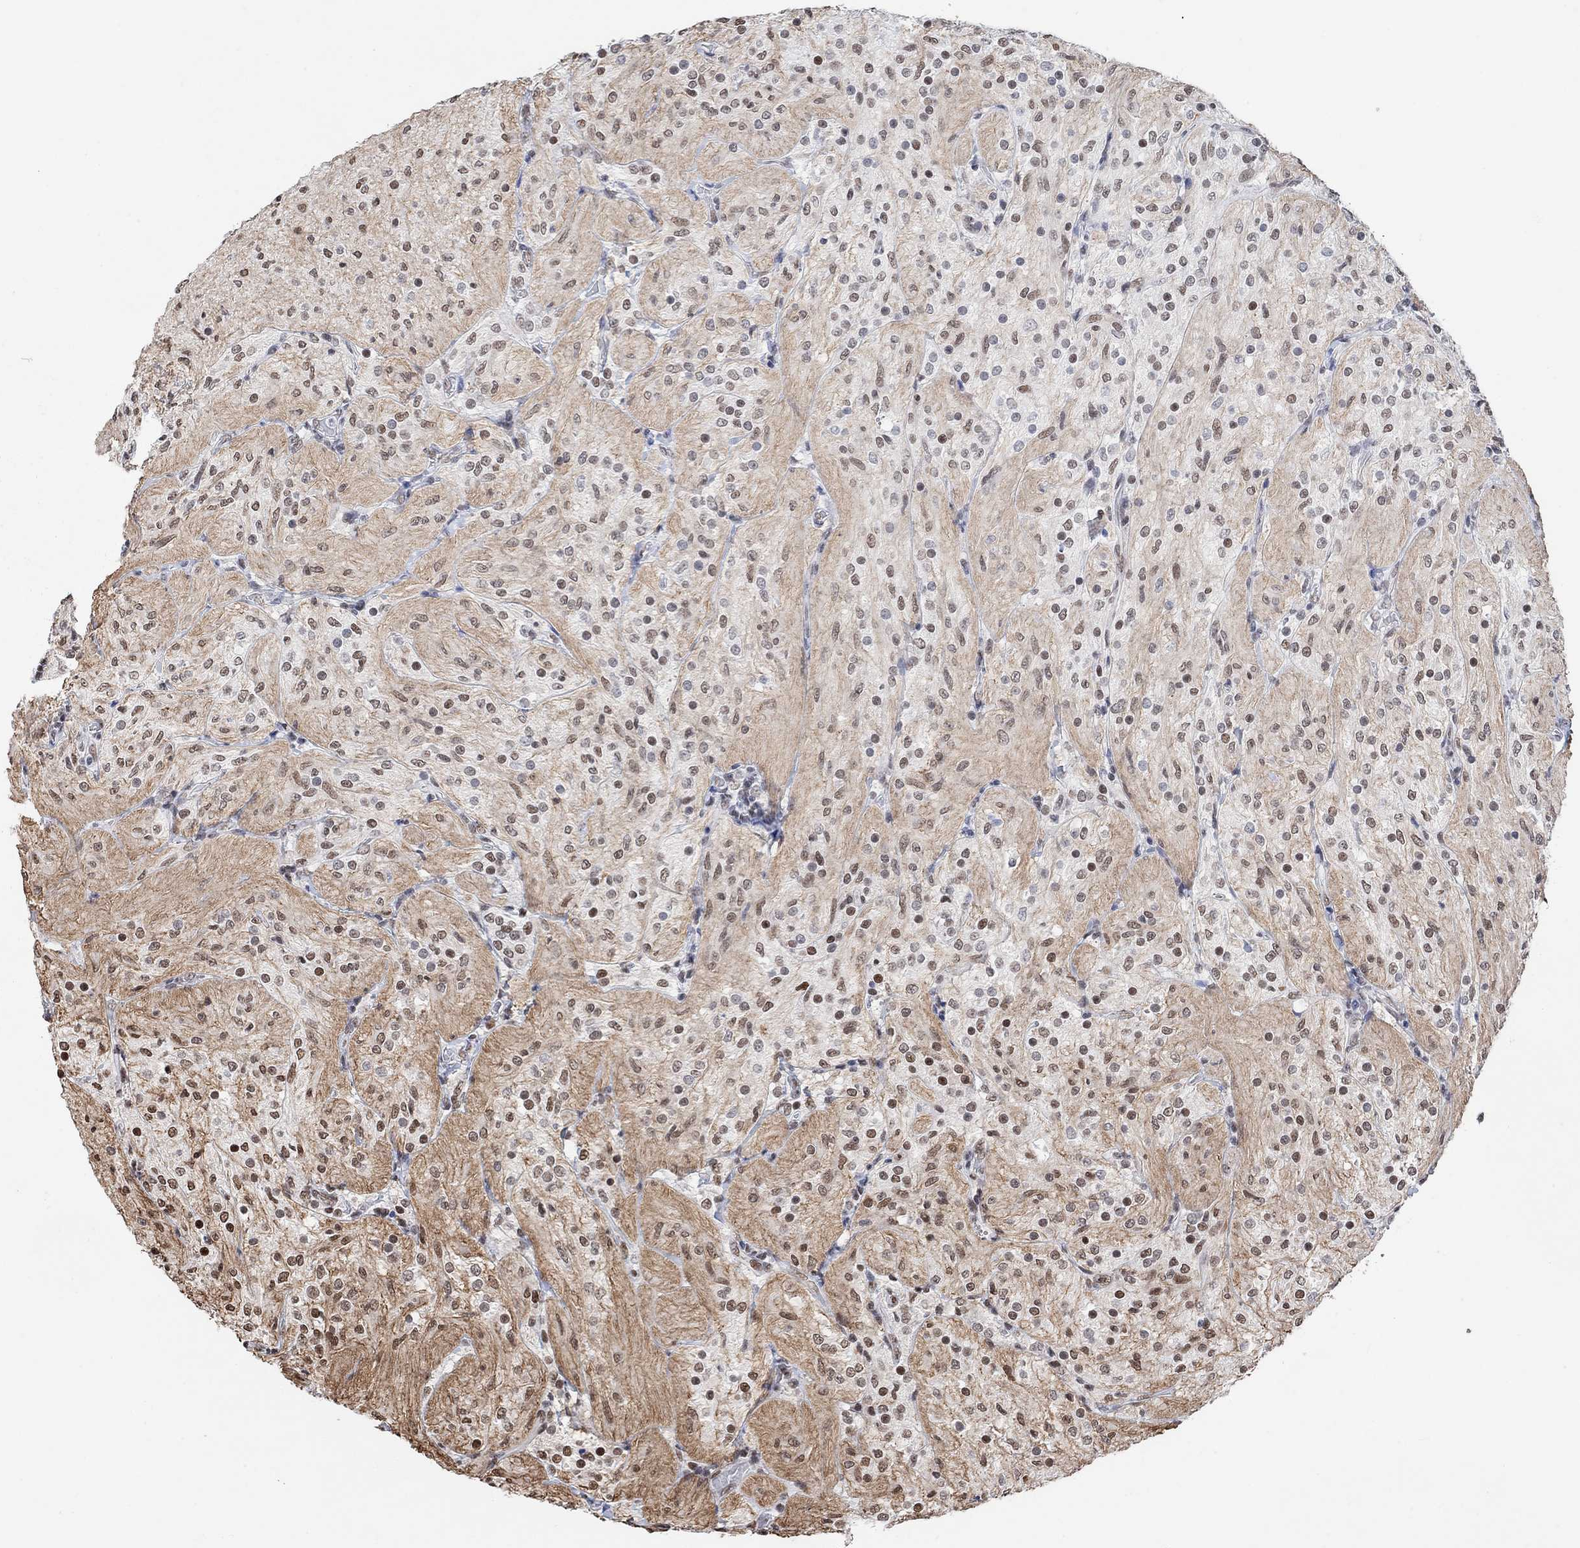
{"staining": {"intensity": "strong", "quantity": "<25%", "location": "nuclear"}, "tissue": "glioma", "cell_type": "Tumor cells", "image_type": "cancer", "snomed": [{"axis": "morphology", "description": "Glioma, malignant, Low grade"}, {"axis": "topography", "description": "Brain"}], "caption": "Immunohistochemistry (IHC) of malignant glioma (low-grade) displays medium levels of strong nuclear staining in approximately <25% of tumor cells.", "gene": "USP39", "patient": {"sex": "male", "age": 3}}